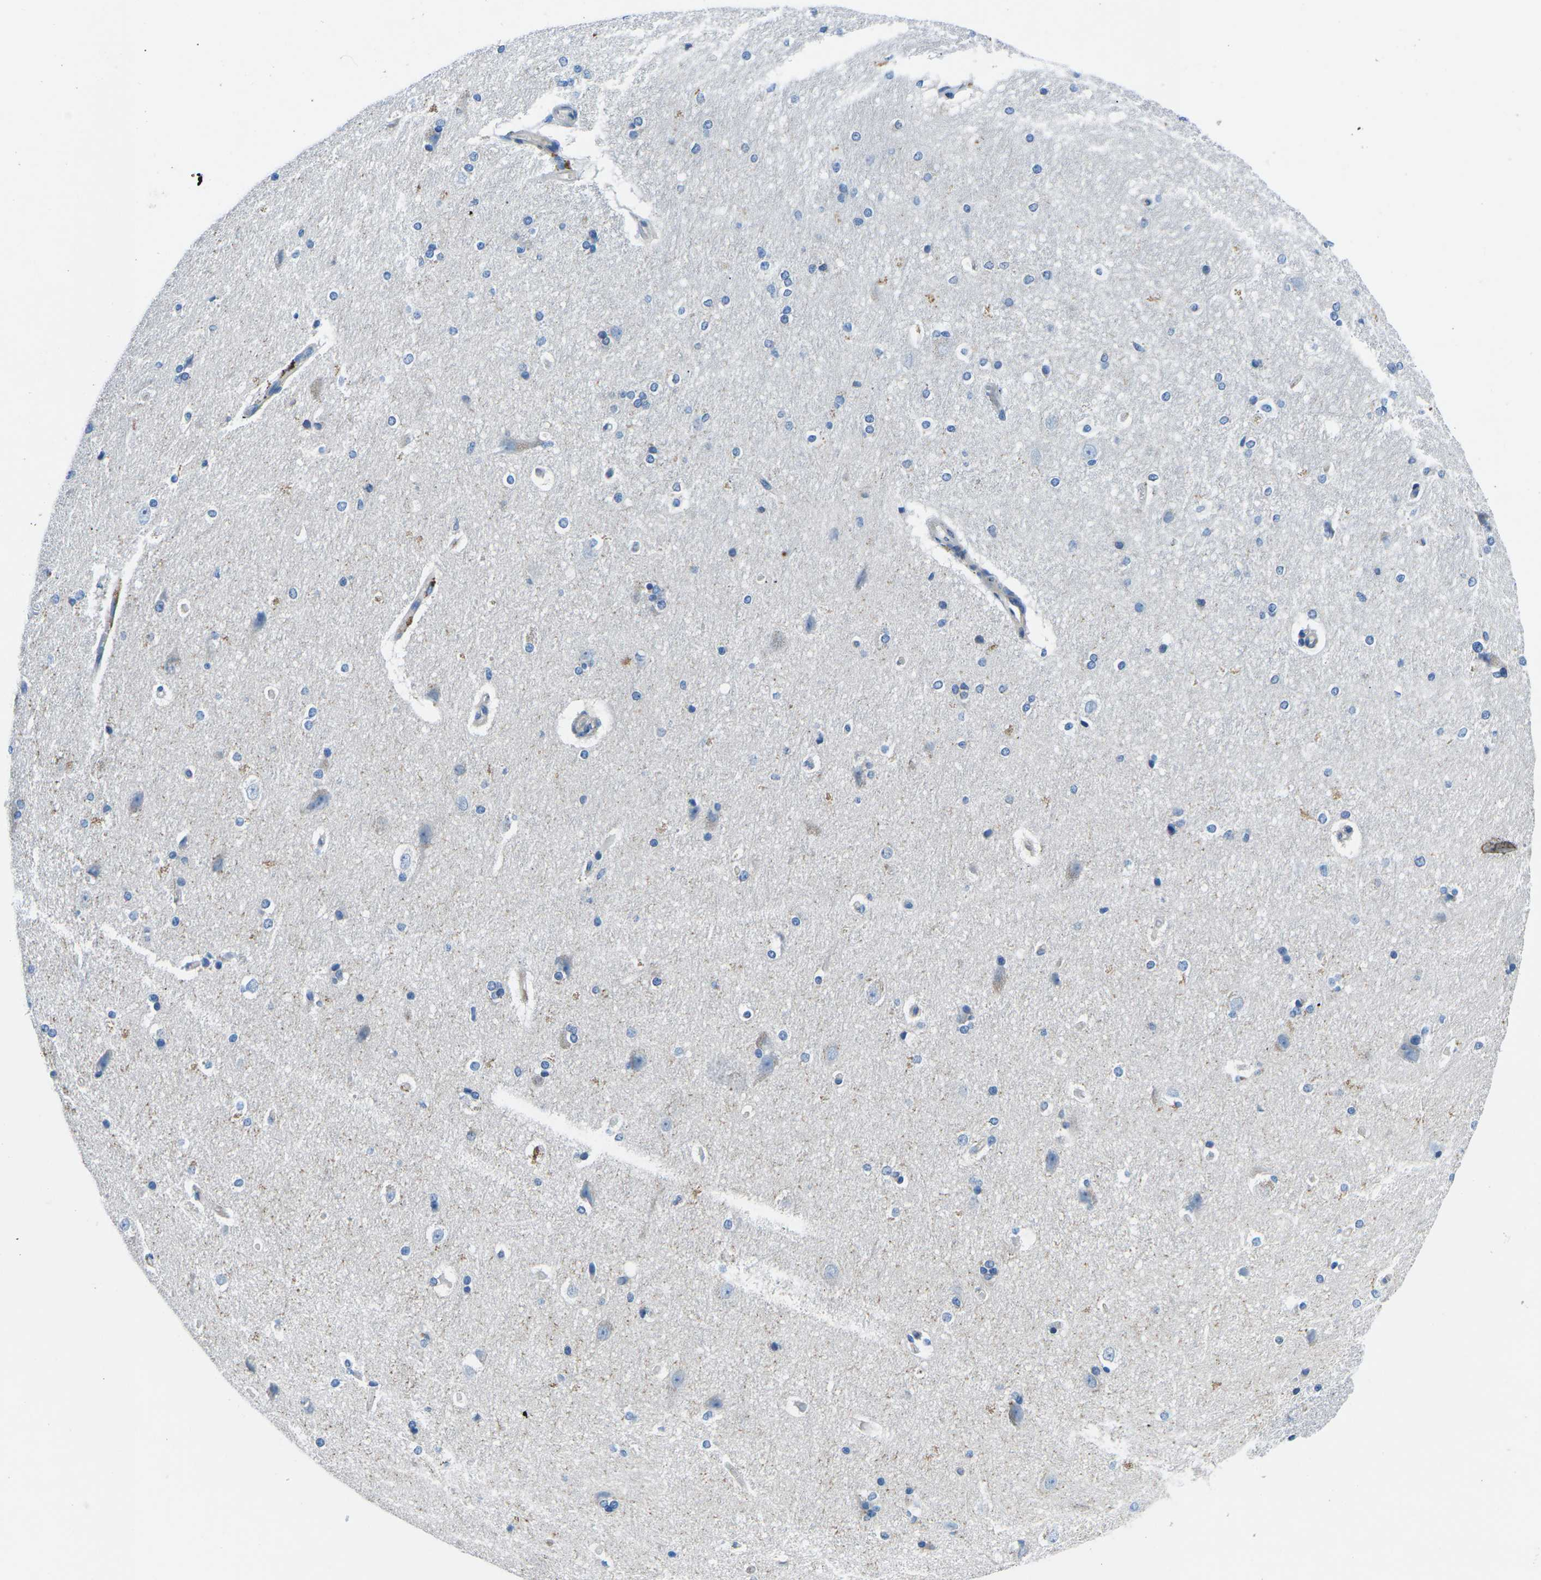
{"staining": {"intensity": "negative", "quantity": "none", "location": "none"}, "tissue": "hippocampus", "cell_type": "Glial cells", "image_type": "normal", "snomed": [{"axis": "morphology", "description": "Normal tissue, NOS"}, {"axis": "topography", "description": "Hippocampus"}], "caption": "IHC photomicrograph of unremarkable human hippocampus stained for a protein (brown), which demonstrates no expression in glial cells. (DAB immunohistochemistry (IHC), high magnification).", "gene": "MC4R", "patient": {"sex": "female", "age": 19}}